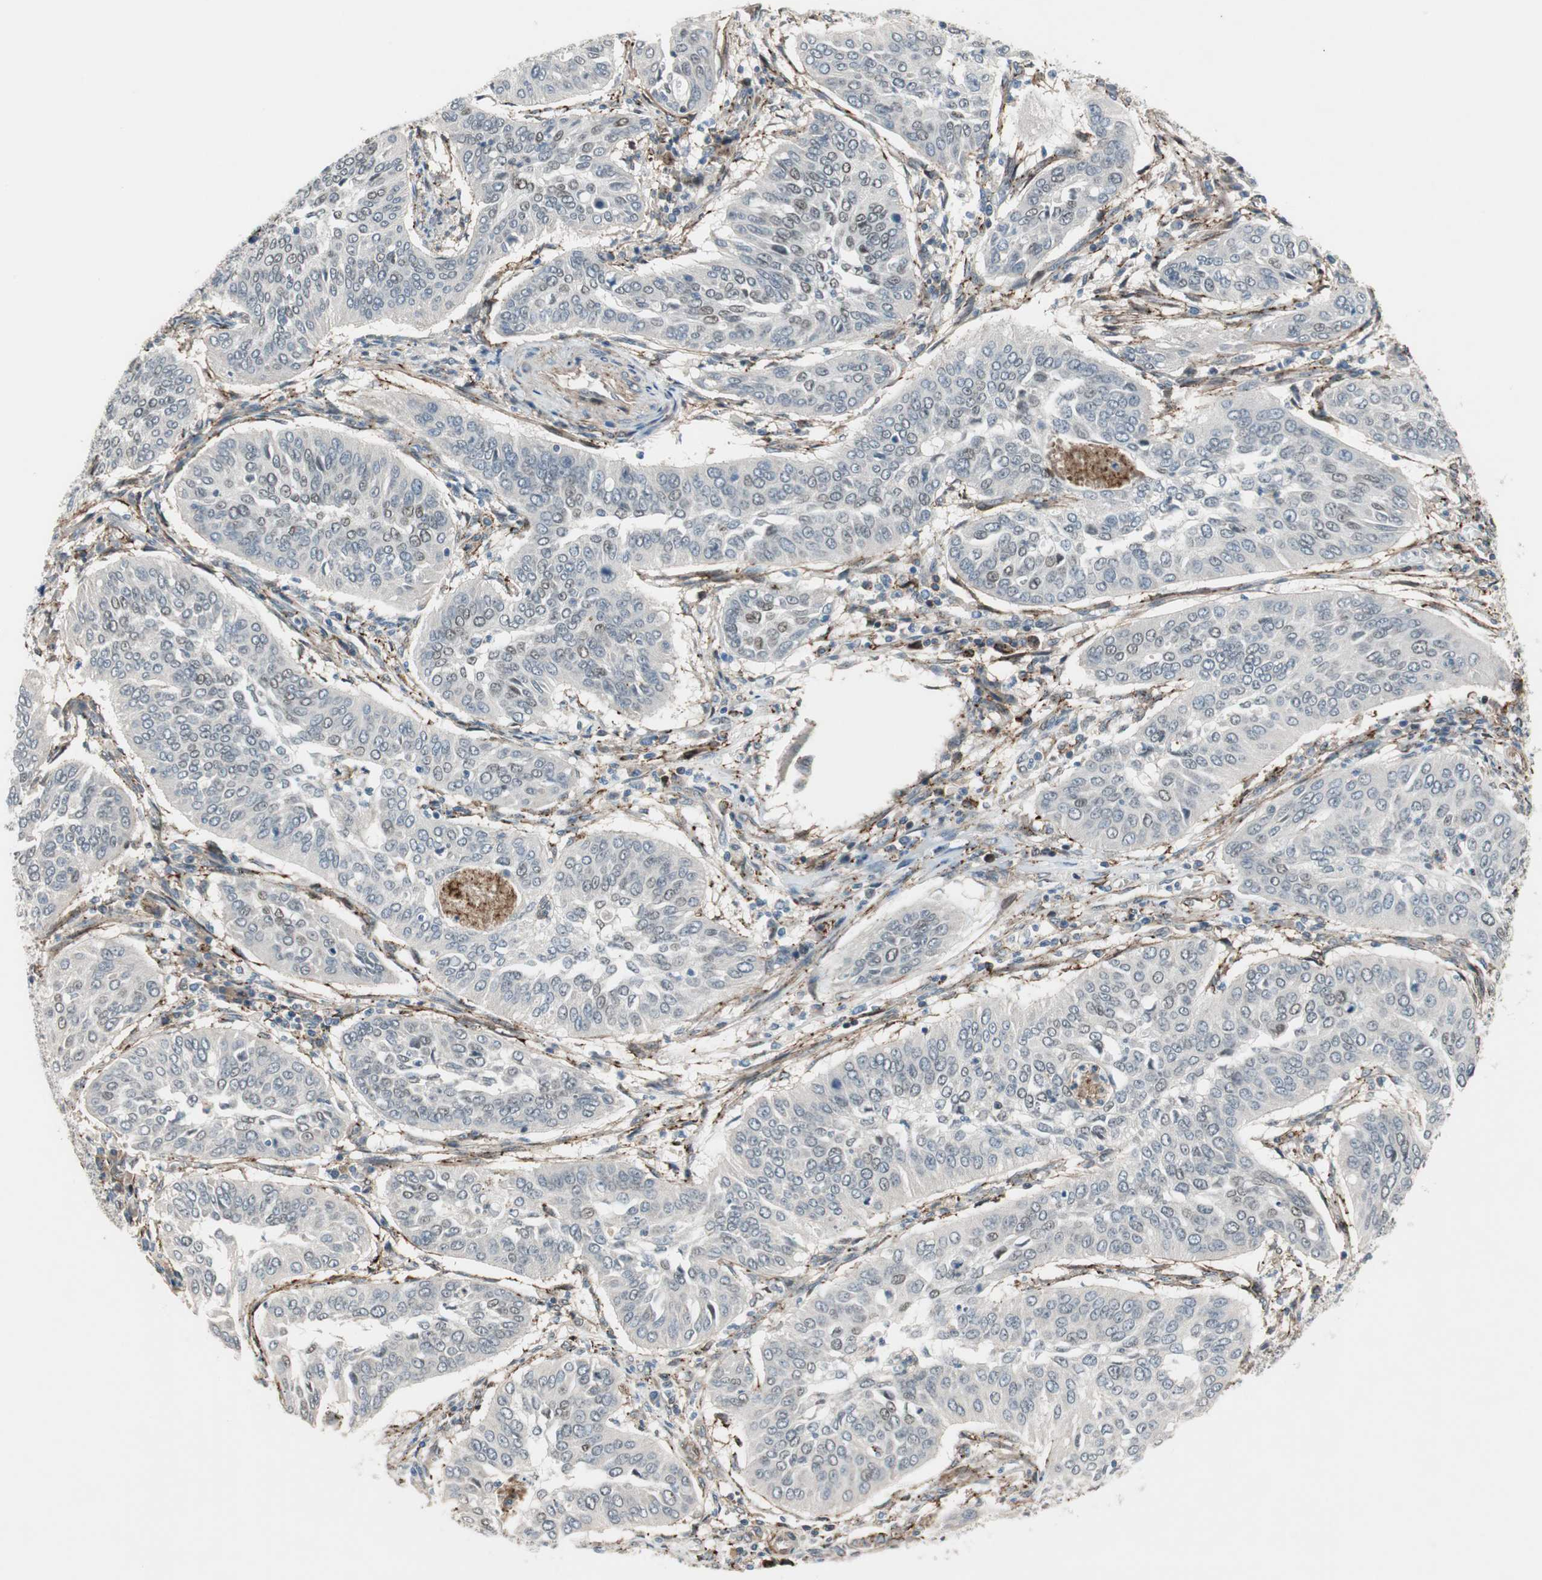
{"staining": {"intensity": "weak", "quantity": "<25%", "location": "nuclear"}, "tissue": "cervical cancer", "cell_type": "Tumor cells", "image_type": "cancer", "snomed": [{"axis": "morphology", "description": "Normal tissue, NOS"}, {"axis": "morphology", "description": "Squamous cell carcinoma, NOS"}, {"axis": "topography", "description": "Cervix"}], "caption": "Immunohistochemistry (IHC) micrograph of neoplastic tissue: squamous cell carcinoma (cervical) stained with DAB displays no significant protein staining in tumor cells.", "gene": "GRHL1", "patient": {"sex": "female", "age": 39}}